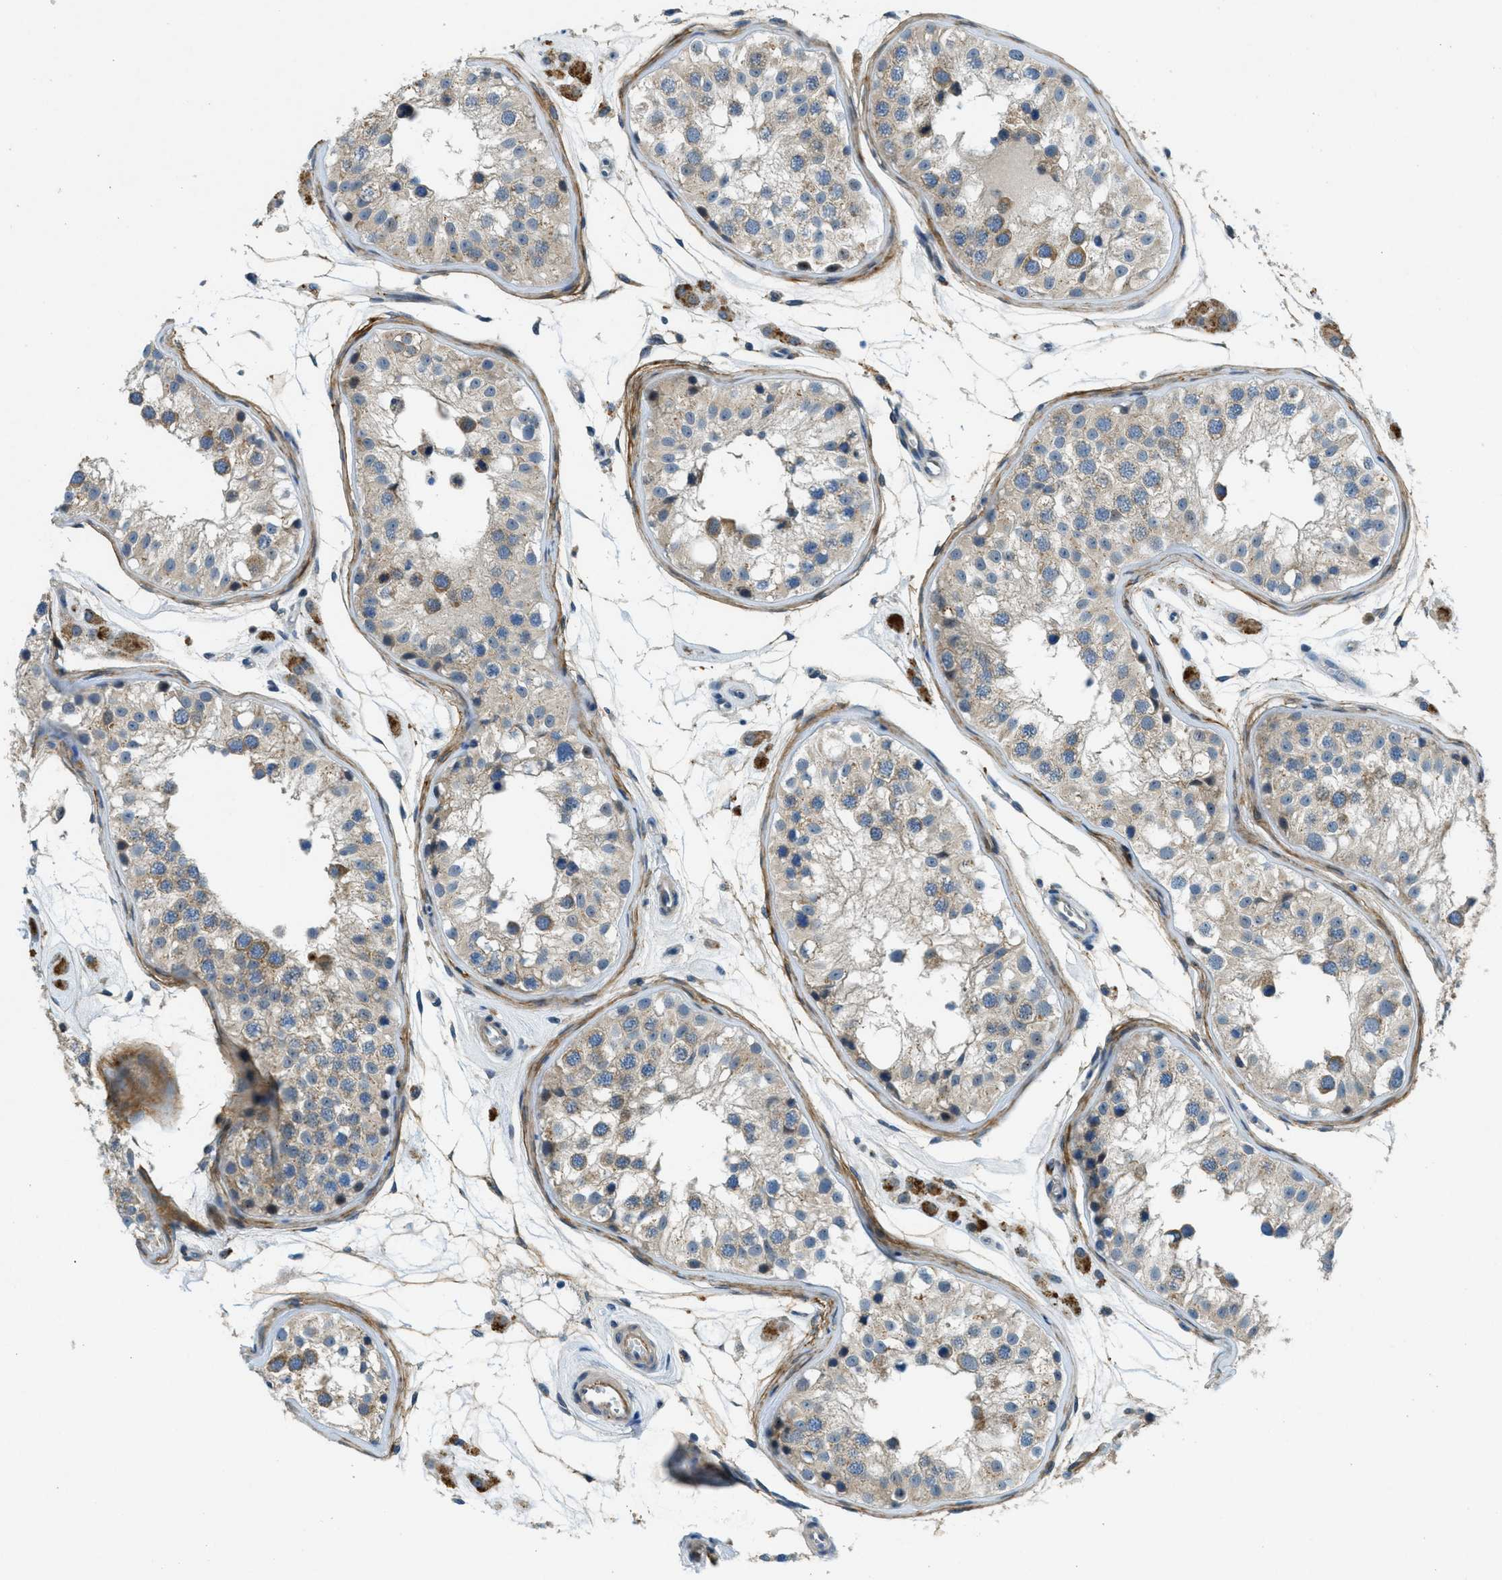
{"staining": {"intensity": "moderate", "quantity": "25%-75%", "location": "cytoplasmic/membranous"}, "tissue": "testis", "cell_type": "Cells in seminiferous ducts", "image_type": "normal", "snomed": [{"axis": "morphology", "description": "Normal tissue, NOS"}, {"axis": "morphology", "description": "Adenocarcinoma, metastatic, NOS"}, {"axis": "topography", "description": "Testis"}], "caption": "Protein staining displays moderate cytoplasmic/membranous expression in approximately 25%-75% of cells in seminiferous ducts in benign testis. Immunohistochemistry stains the protein of interest in brown and the nuclei are stained blue.", "gene": "SNX14", "patient": {"sex": "male", "age": 26}}